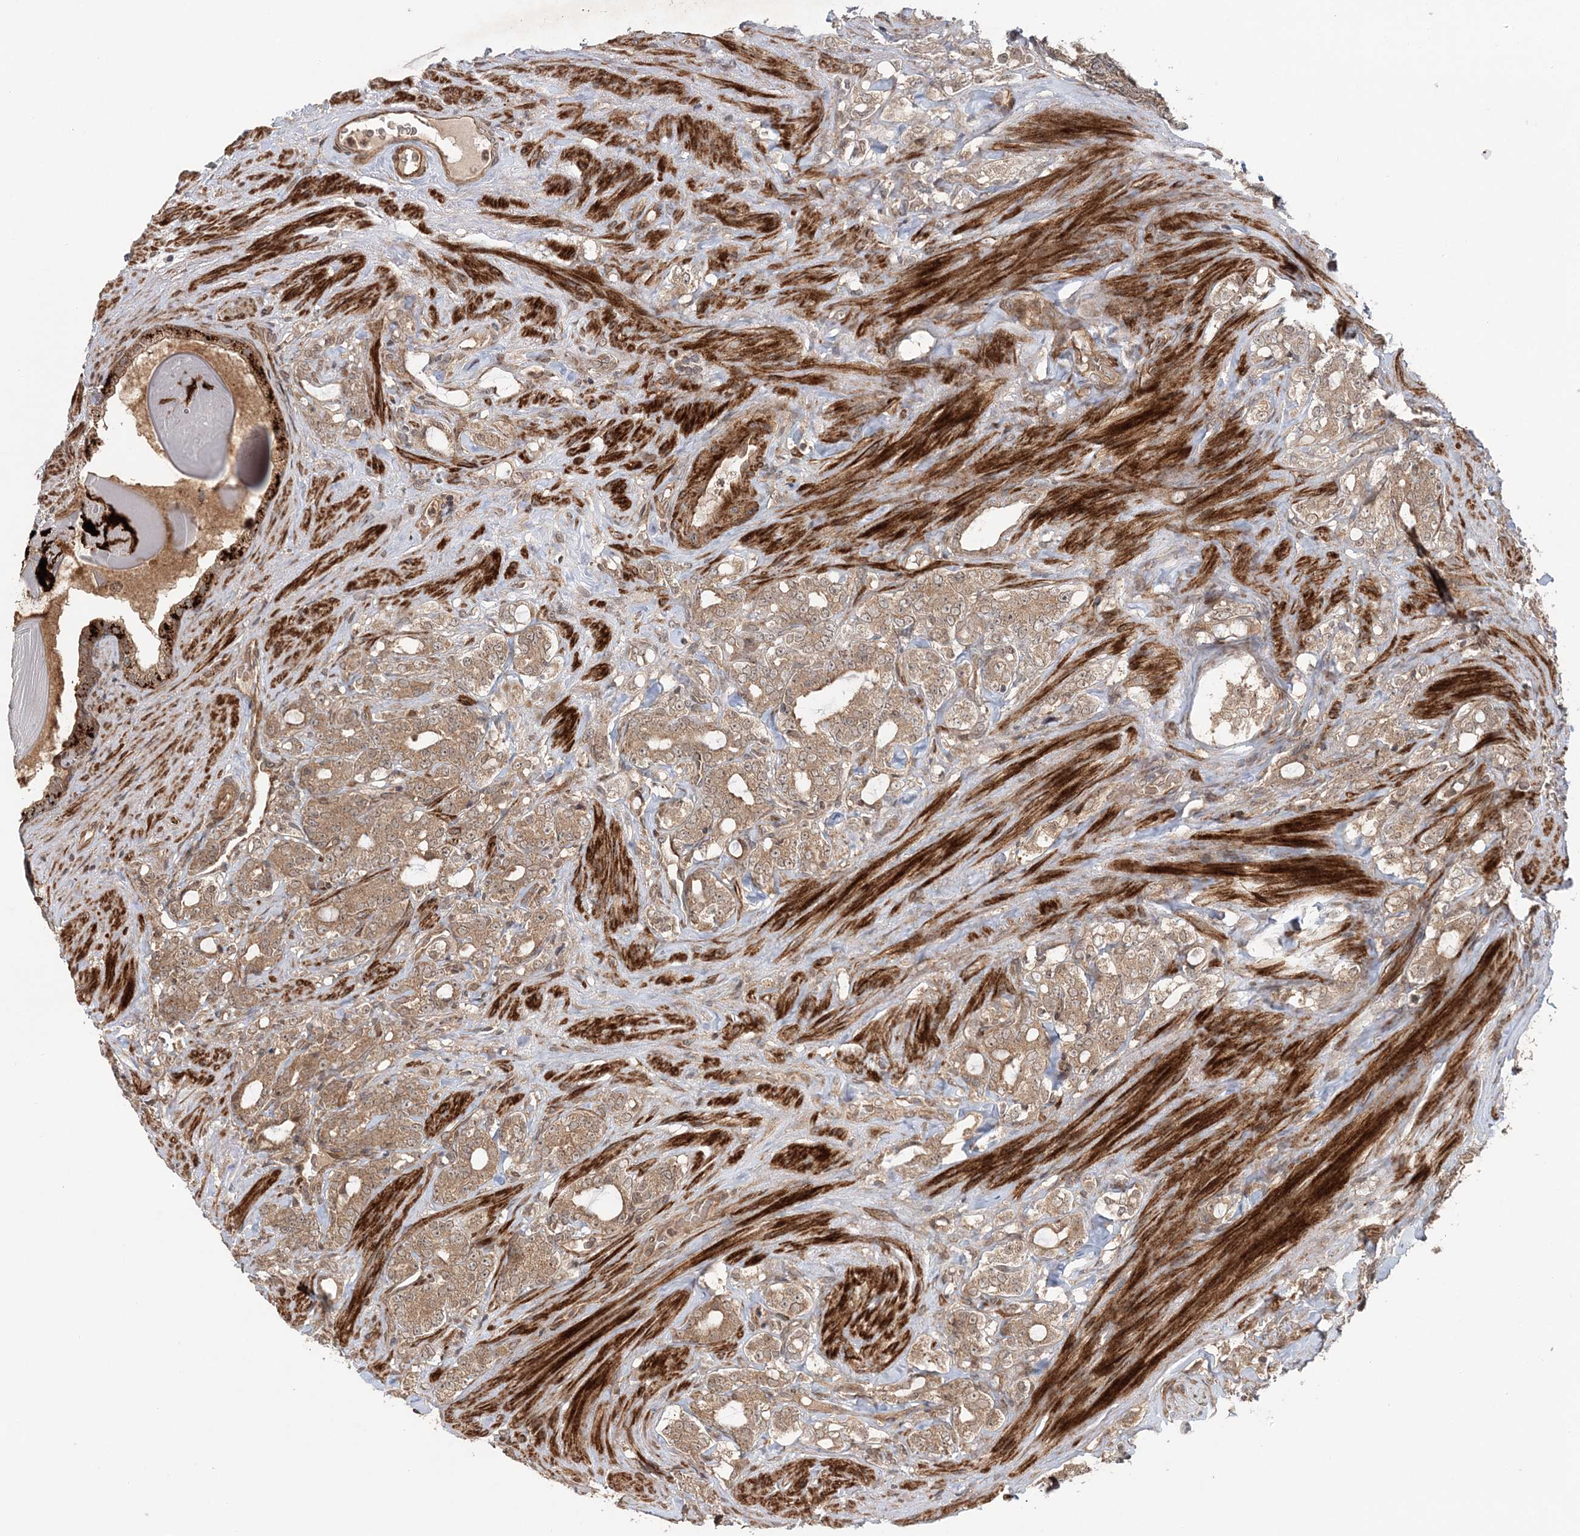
{"staining": {"intensity": "moderate", "quantity": ">75%", "location": "cytoplasmic/membranous"}, "tissue": "prostate cancer", "cell_type": "Tumor cells", "image_type": "cancer", "snomed": [{"axis": "morphology", "description": "Adenocarcinoma, High grade"}, {"axis": "topography", "description": "Prostate"}], "caption": "Tumor cells reveal medium levels of moderate cytoplasmic/membranous expression in approximately >75% of cells in prostate adenocarcinoma (high-grade). (IHC, brightfield microscopy, high magnification).", "gene": "UBTD2", "patient": {"sex": "male", "age": 64}}